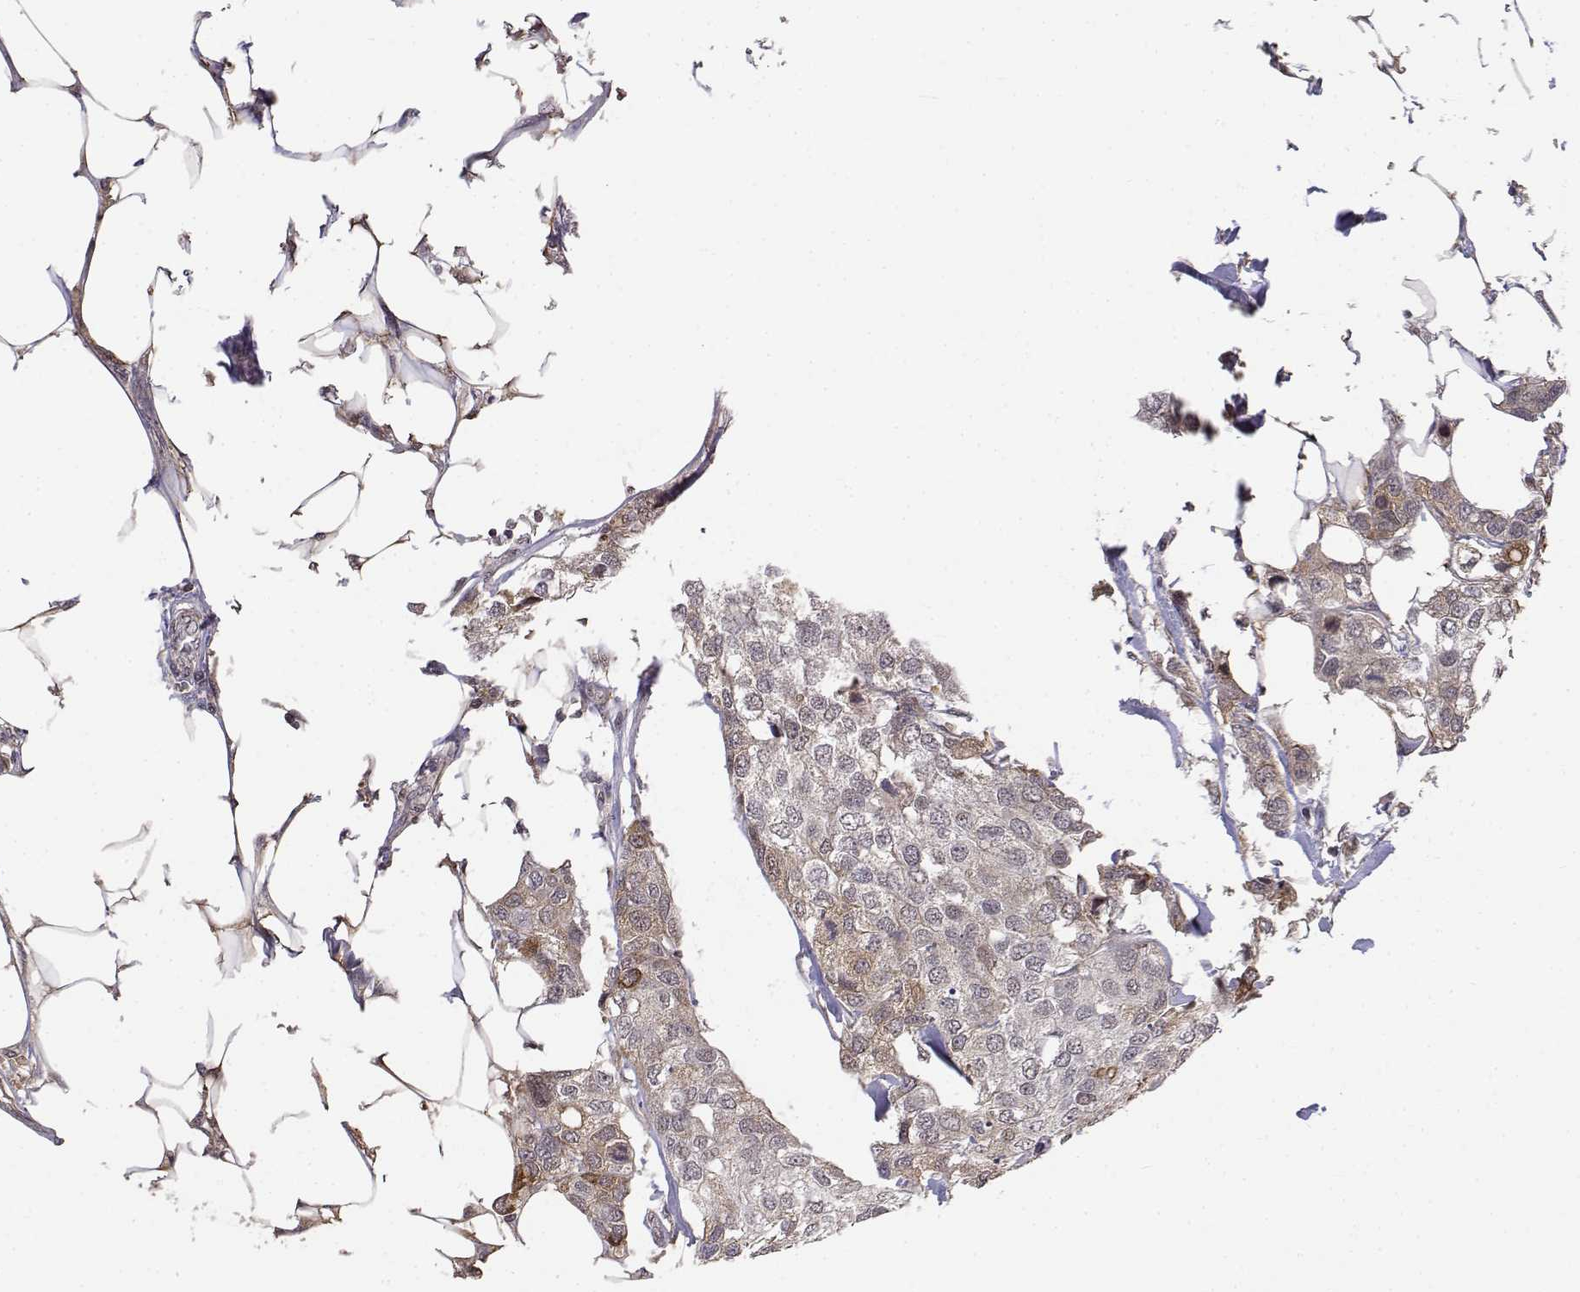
{"staining": {"intensity": "weak", "quantity": "<25%", "location": "cytoplasmic/membranous,nuclear"}, "tissue": "breast cancer", "cell_type": "Tumor cells", "image_type": "cancer", "snomed": [{"axis": "morphology", "description": "Duct carcinoma"}, {"axis": "topography", "description": "Breast"}], "caption": "Infiltrating ductal carcinoma (breast) stained for a protein using immunohistochemistry (IHC) reveals no expression tumor cells.", "gene": "ITGA7", "patient": {"sex": "female", "age": 80}}